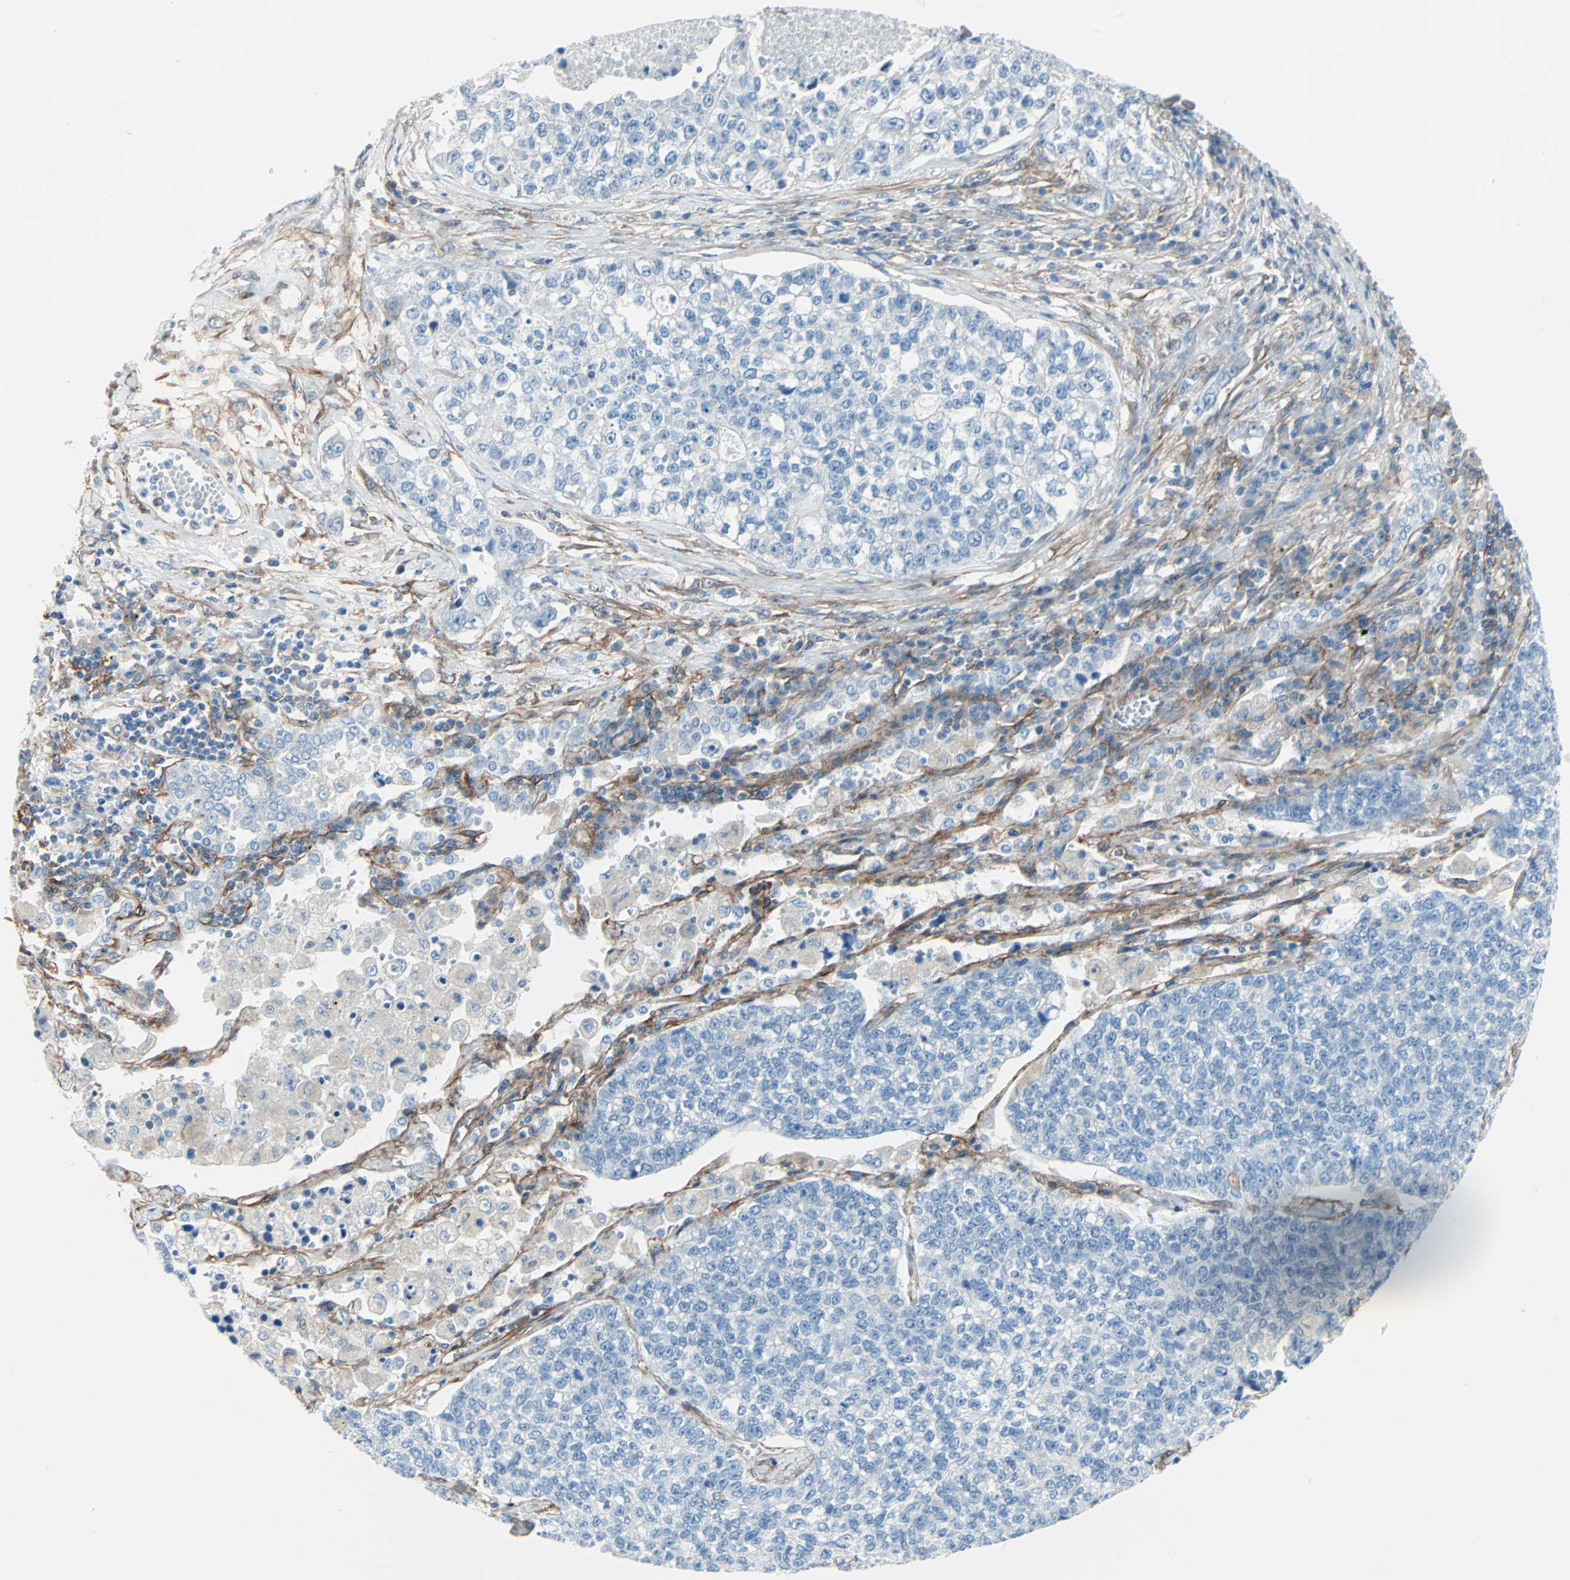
{"staining": {"intensity": "negative", "quantity": "none", "location": "none"}, "tissue": "lung cancer", "cell_type": "Tumor cells", "image_type": "cancer", "snomed": [{"axis": "morphology", "description": "Adenocarcinoma, NOS"}, {"axis": "topography", "description": "Lung"}], "caption": "An immunohistochemistry histopathology image of lung cancer is shown. There is no staining in tumor cells of lung cancer.", "gene": "EPB41L2", "patient": {"sex": "male", "age": 49}}